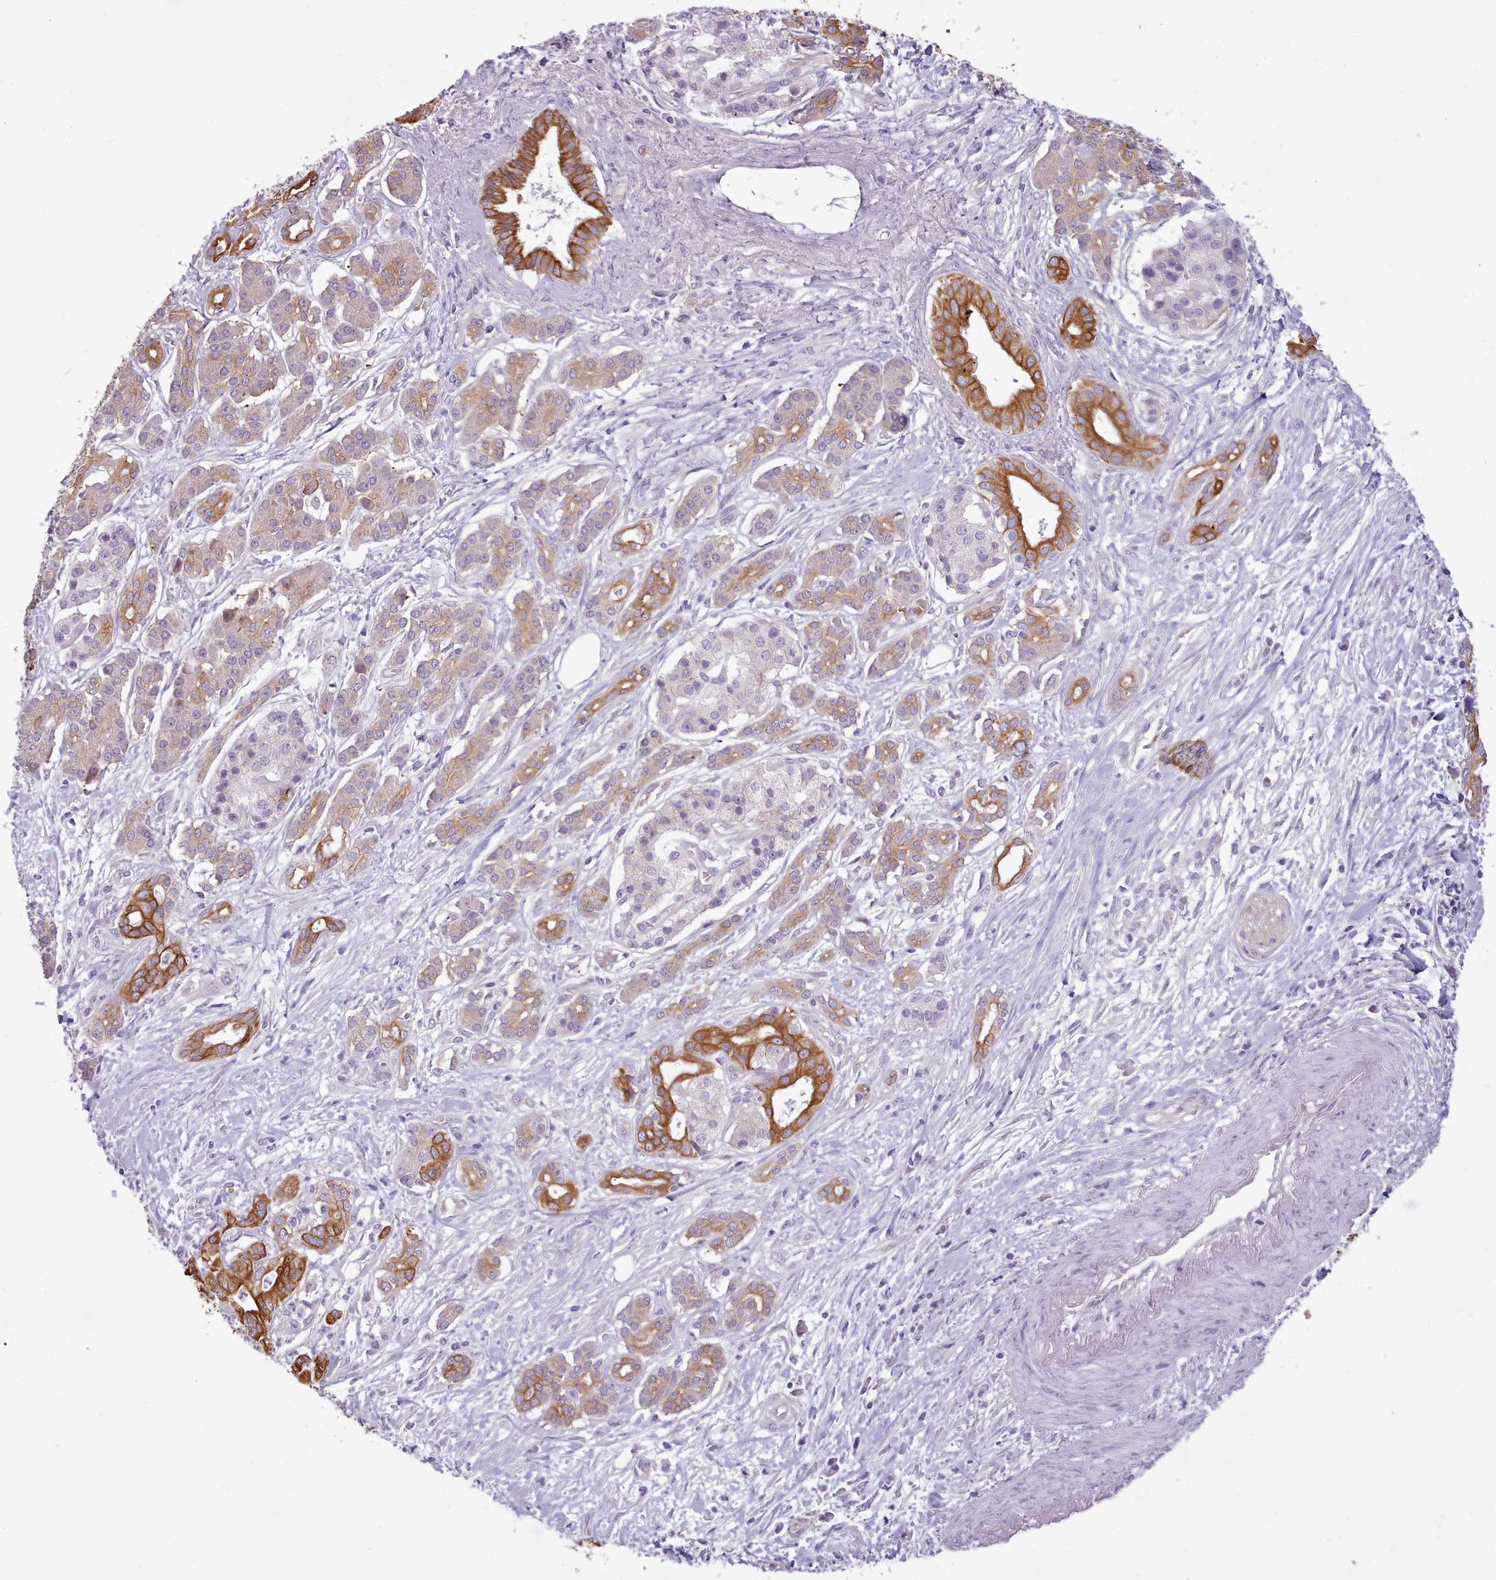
{"staining": {"intensity": "moderate", "quantity": "25%-75%", "location": "cytoplasmic/membranous"}, "tissue": "pancreatic cancer", "cell_type": "Tumor cells", "image_type": "cancer", "snomed": [{"axis": "morphology", "description": "Adenocarcinoma, NOS"}, {"axis": "topography", "description": "Pancreas"}], "caption": "A brown stain labels moderate cytoplasmic/membranous staining of a protein in human pancreatic cancer (adenocarcinoma) tumor cells.", "gene": "PLD4", "patient": {"sex": "male", "age": 69}}